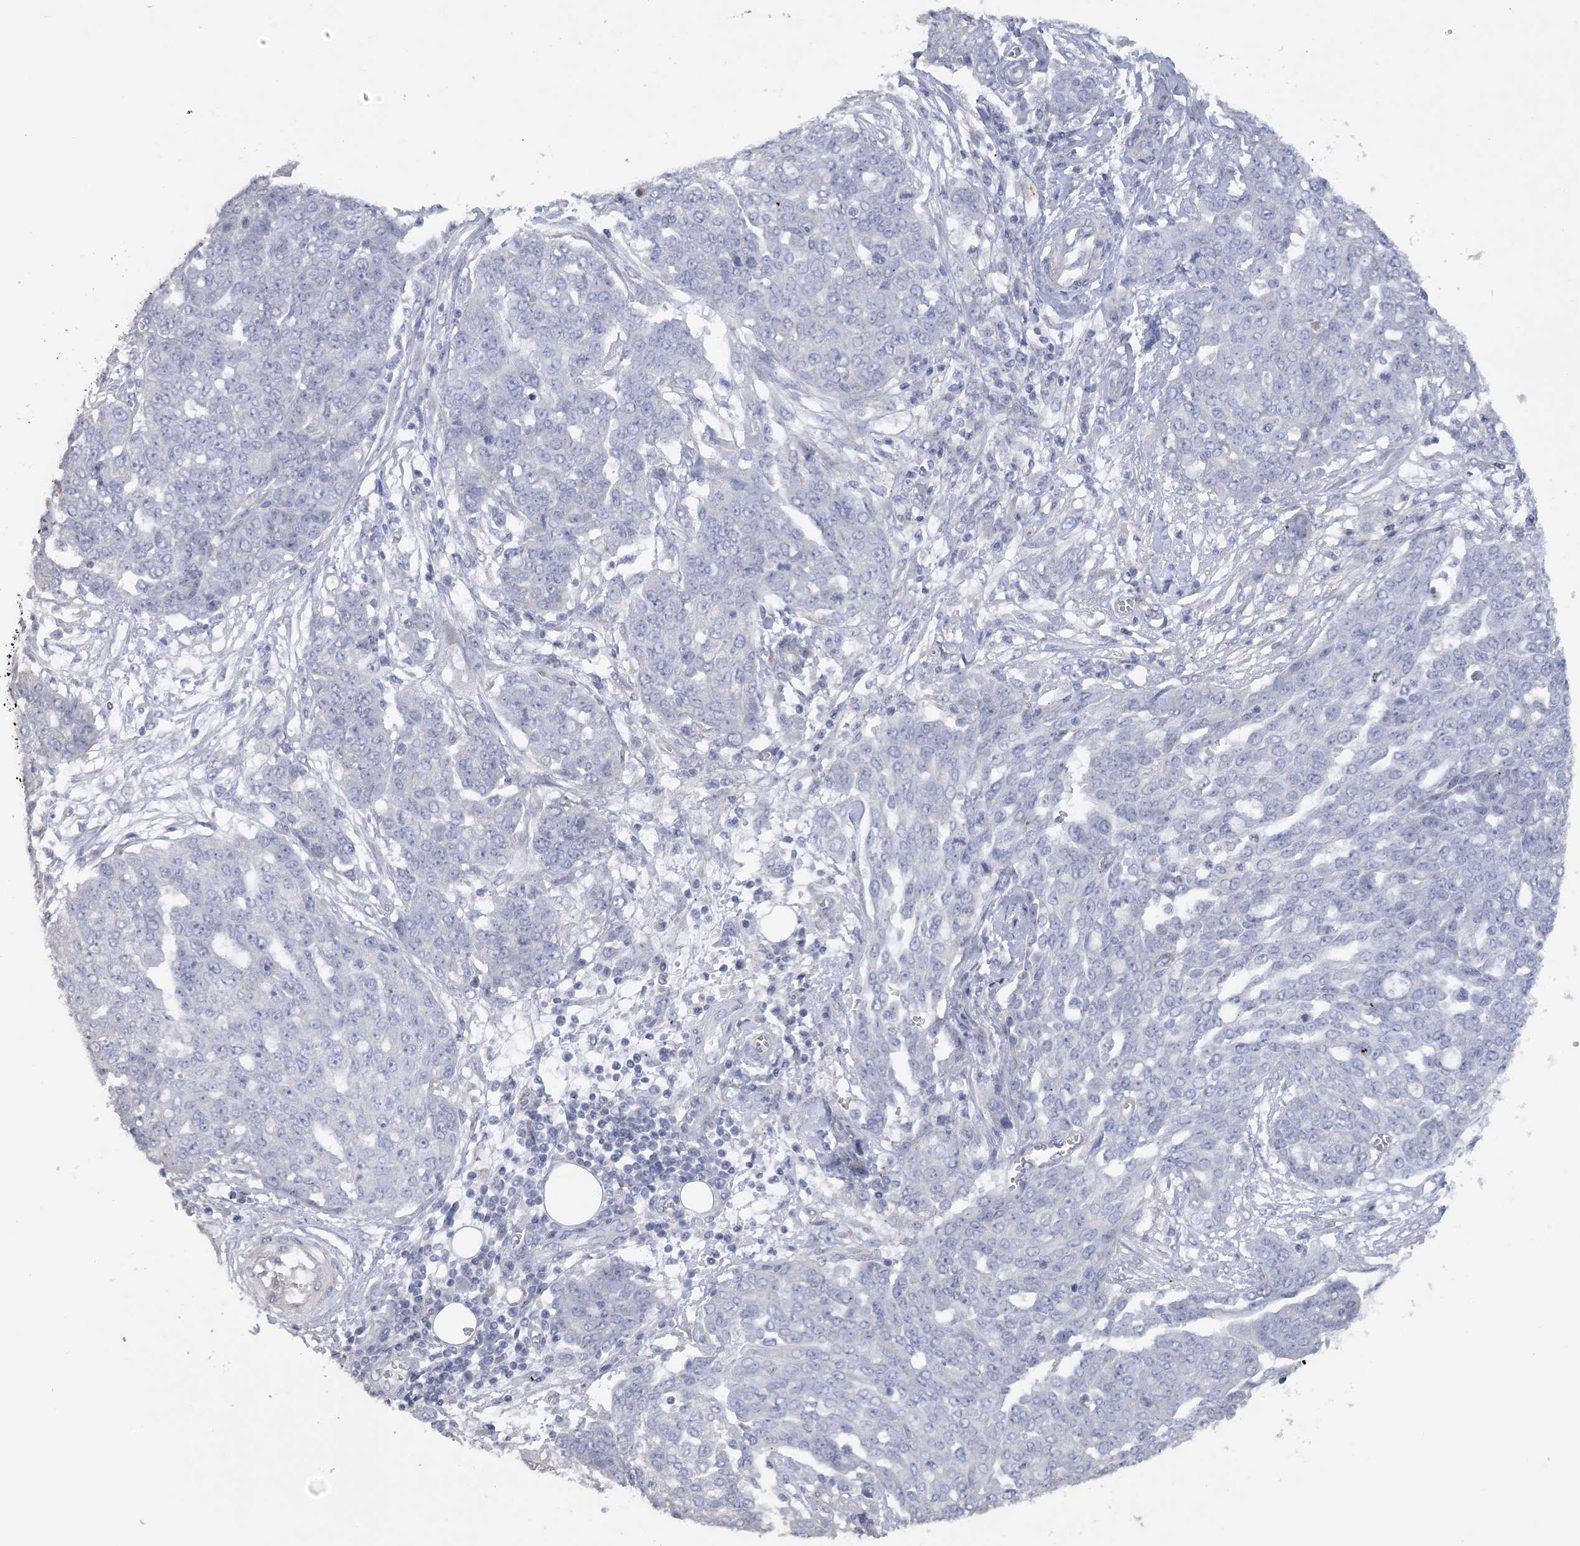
{"staining": {"intensity": "negative", "quantity": "none", "location": "none"}, "tissue": "ovarian cancer", "cell_type": "Tumor cells", "image_type": "cancer", "snomed": [{"axis": "morphology", "description": "Cystadenocarcinoma, serous, NOS"}, {"axis": "topography", "description": "Soft tissue"}, {"axis": "topography", "description": "Ovary"}], "caption": "Tumor cells show no significant expression in ovarian cancer (serous cystadenocarcinoma).", "gene": "ARSJ", "patient": {"sex": "female", "age": 57}}